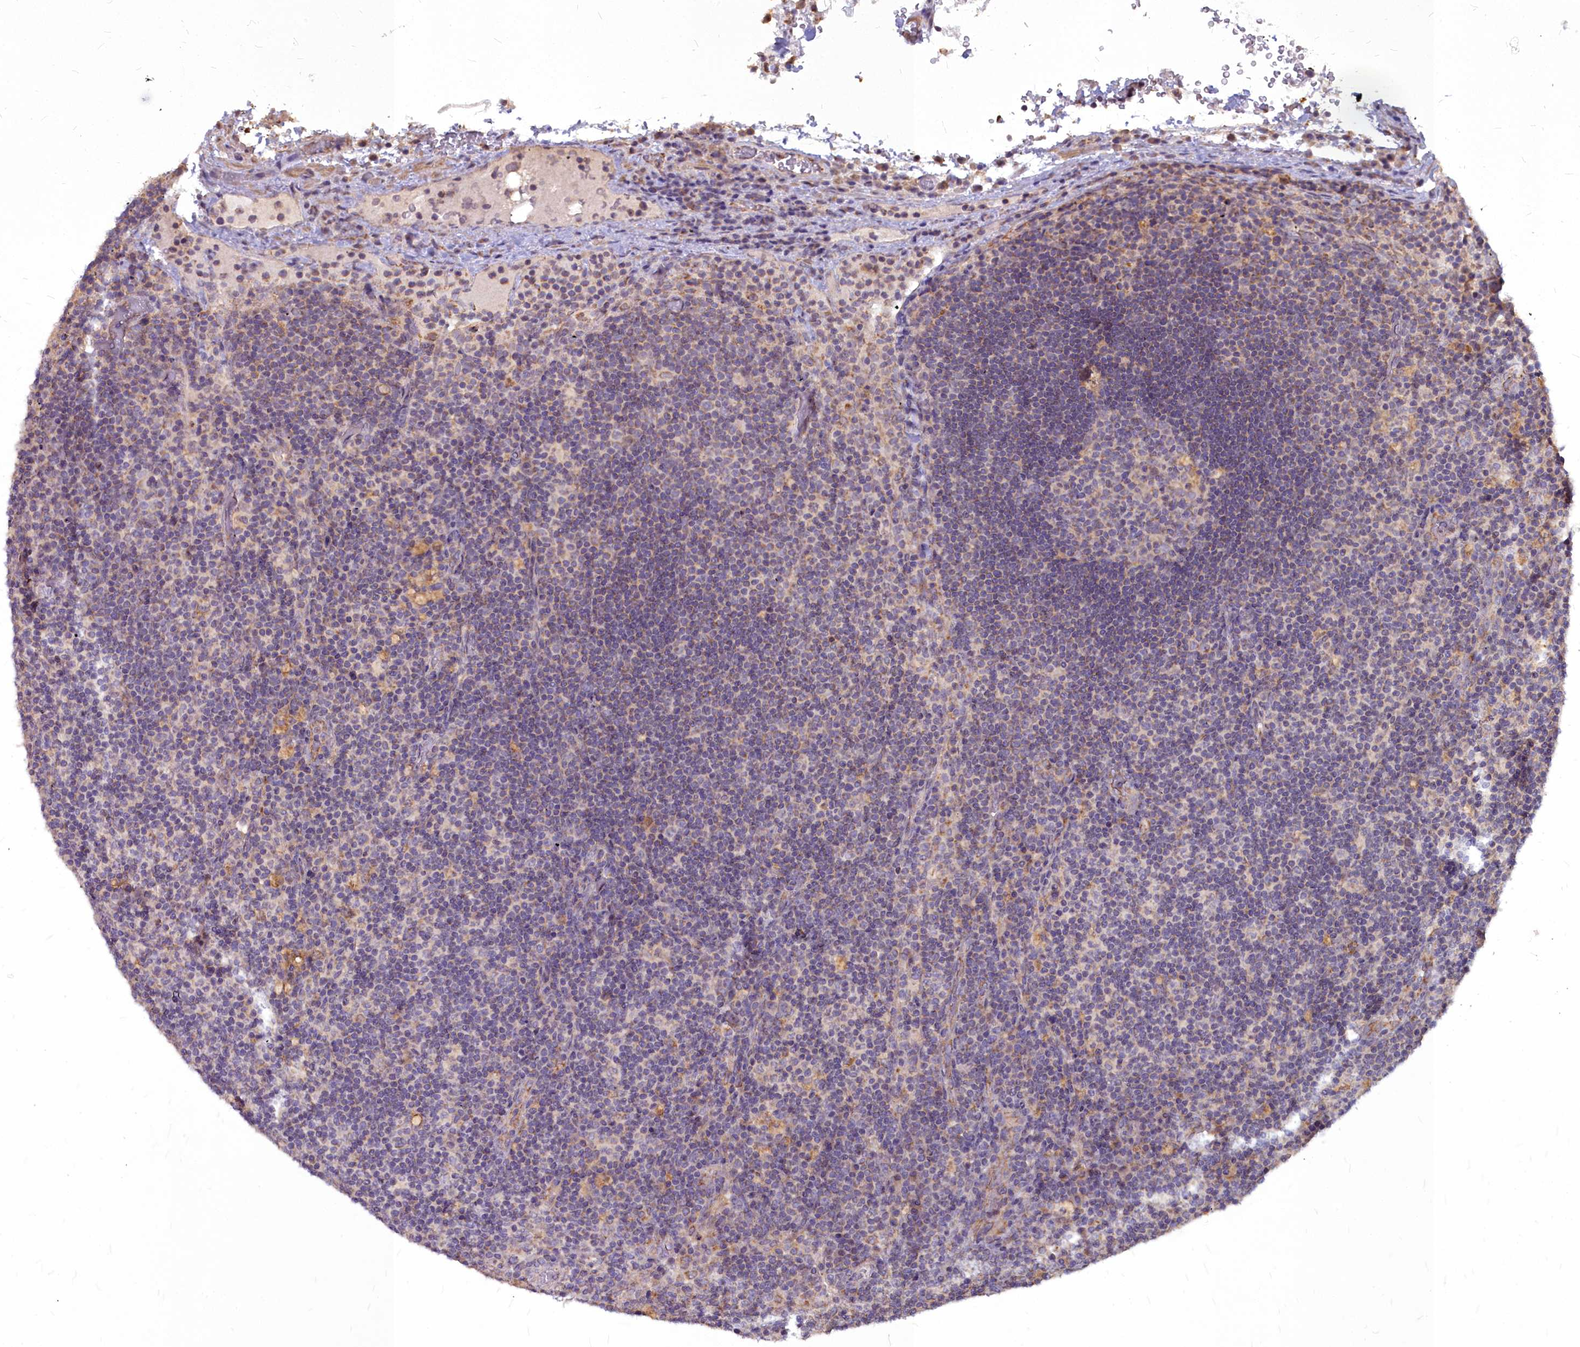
{"staining": {"intensity": "weak", "quantity": "<25%", "location": "cytoplasmic/membranous"}, "tissue": "lymph node", "cell_type": "Germinal center cells", "image_type": "normal", "snomed": [{"axis": "morphology", "description": "Normal tissue, NOS"}, {"axis": "topography", "description": "Lymph node"}], "caption": "Germinal center cells are negative for protein expression in benign human lymph node. The staining was performed using DAB (3,3'-diaminobenzidine) to visualize the protein expression in brown, while the nuclei were stained in blue with hematoxylin (Magnification: 20x).", "gene": "MICU2", "patient": {"sex": "male", "age": 58}}